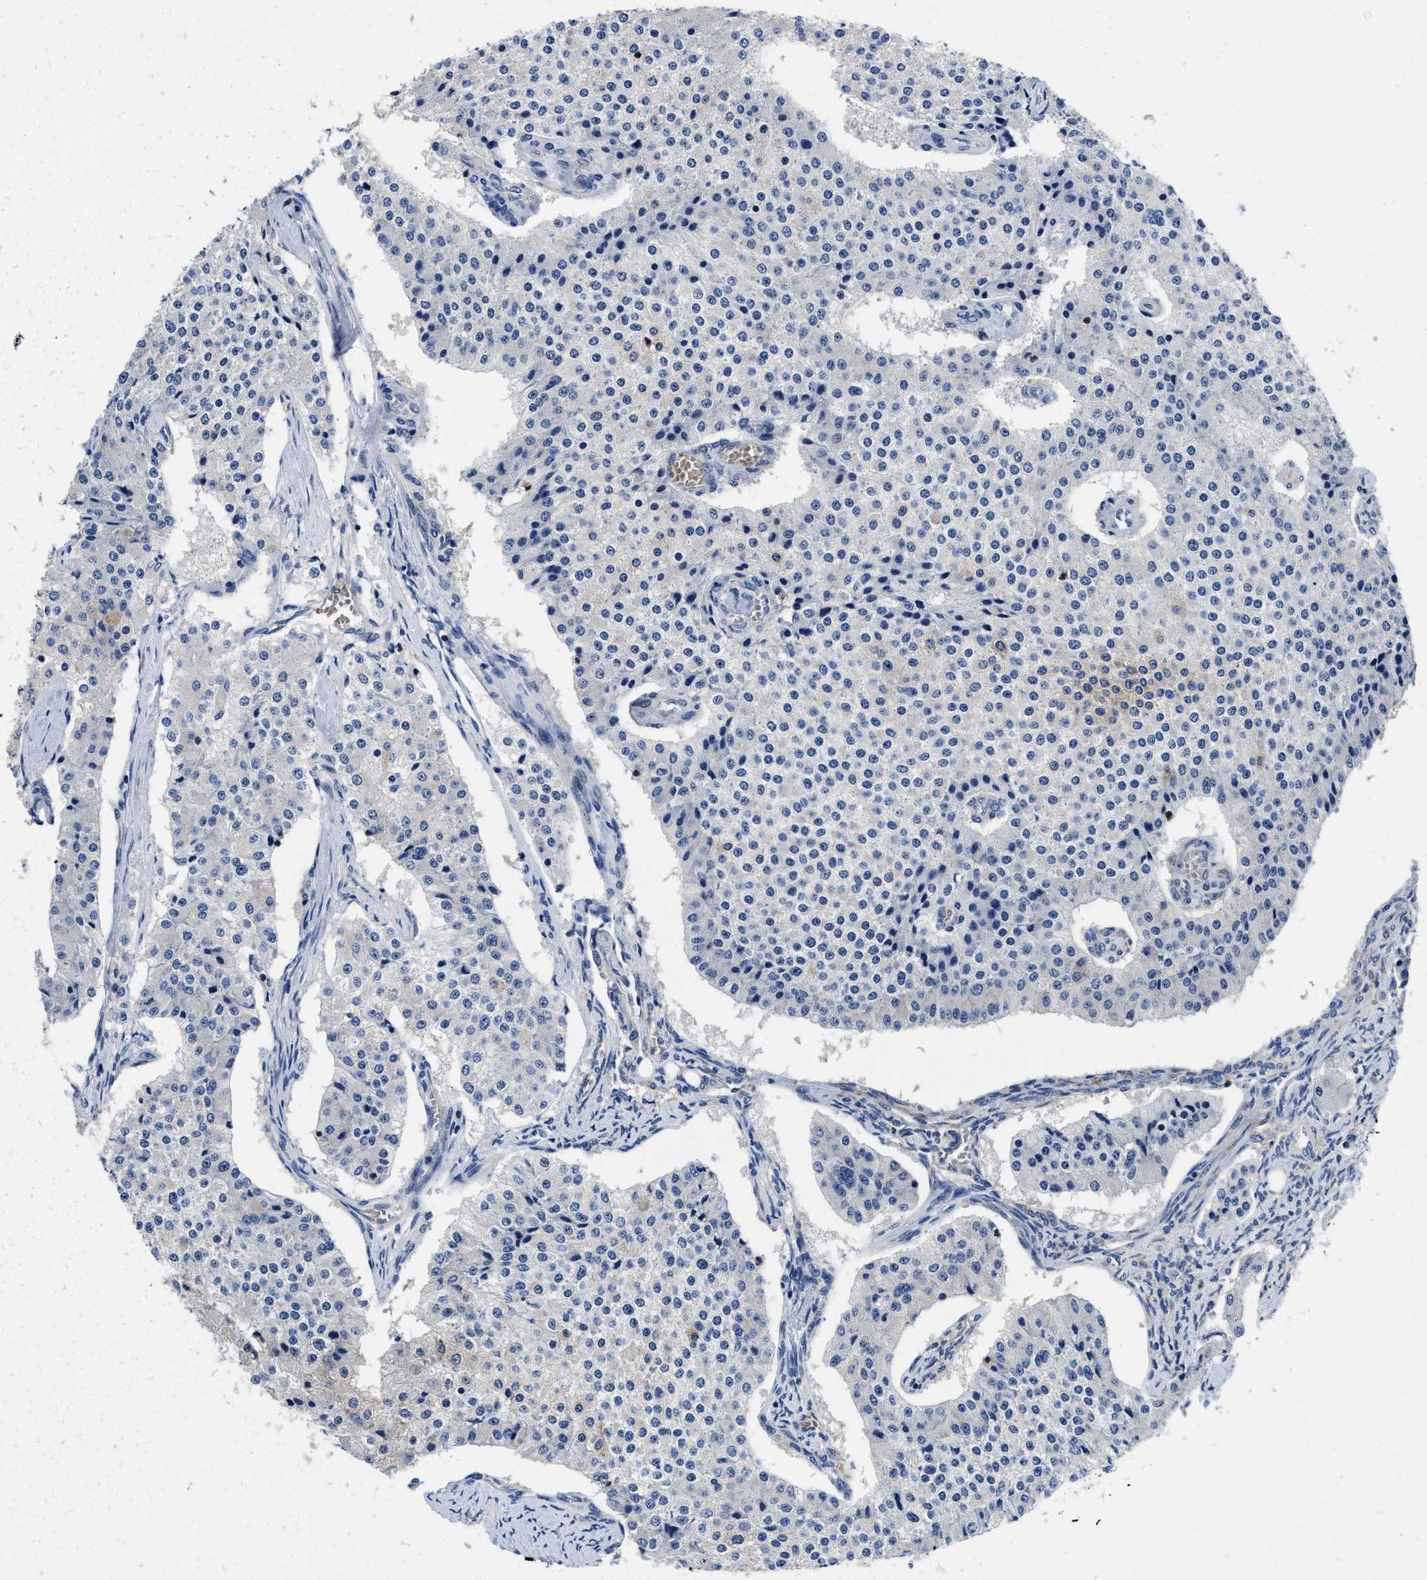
{"staining": {"intensity": "negative", "quantity": "none", "location": "none"}, "tissue": "carcinoid", "cell_type": "Tumor cells", "image_type": "cancer", "snomed": [{"axis": "morphology", "description": "Carcinoid, malignant, NOS"}, {"axis": "topography", "description": "Colon"}], "caption": "Image shows no significant protein expression in tumor cells of malignant carcinoid.", "gene": "YARS1", "patient": {"sex": "female", "age": 52}}